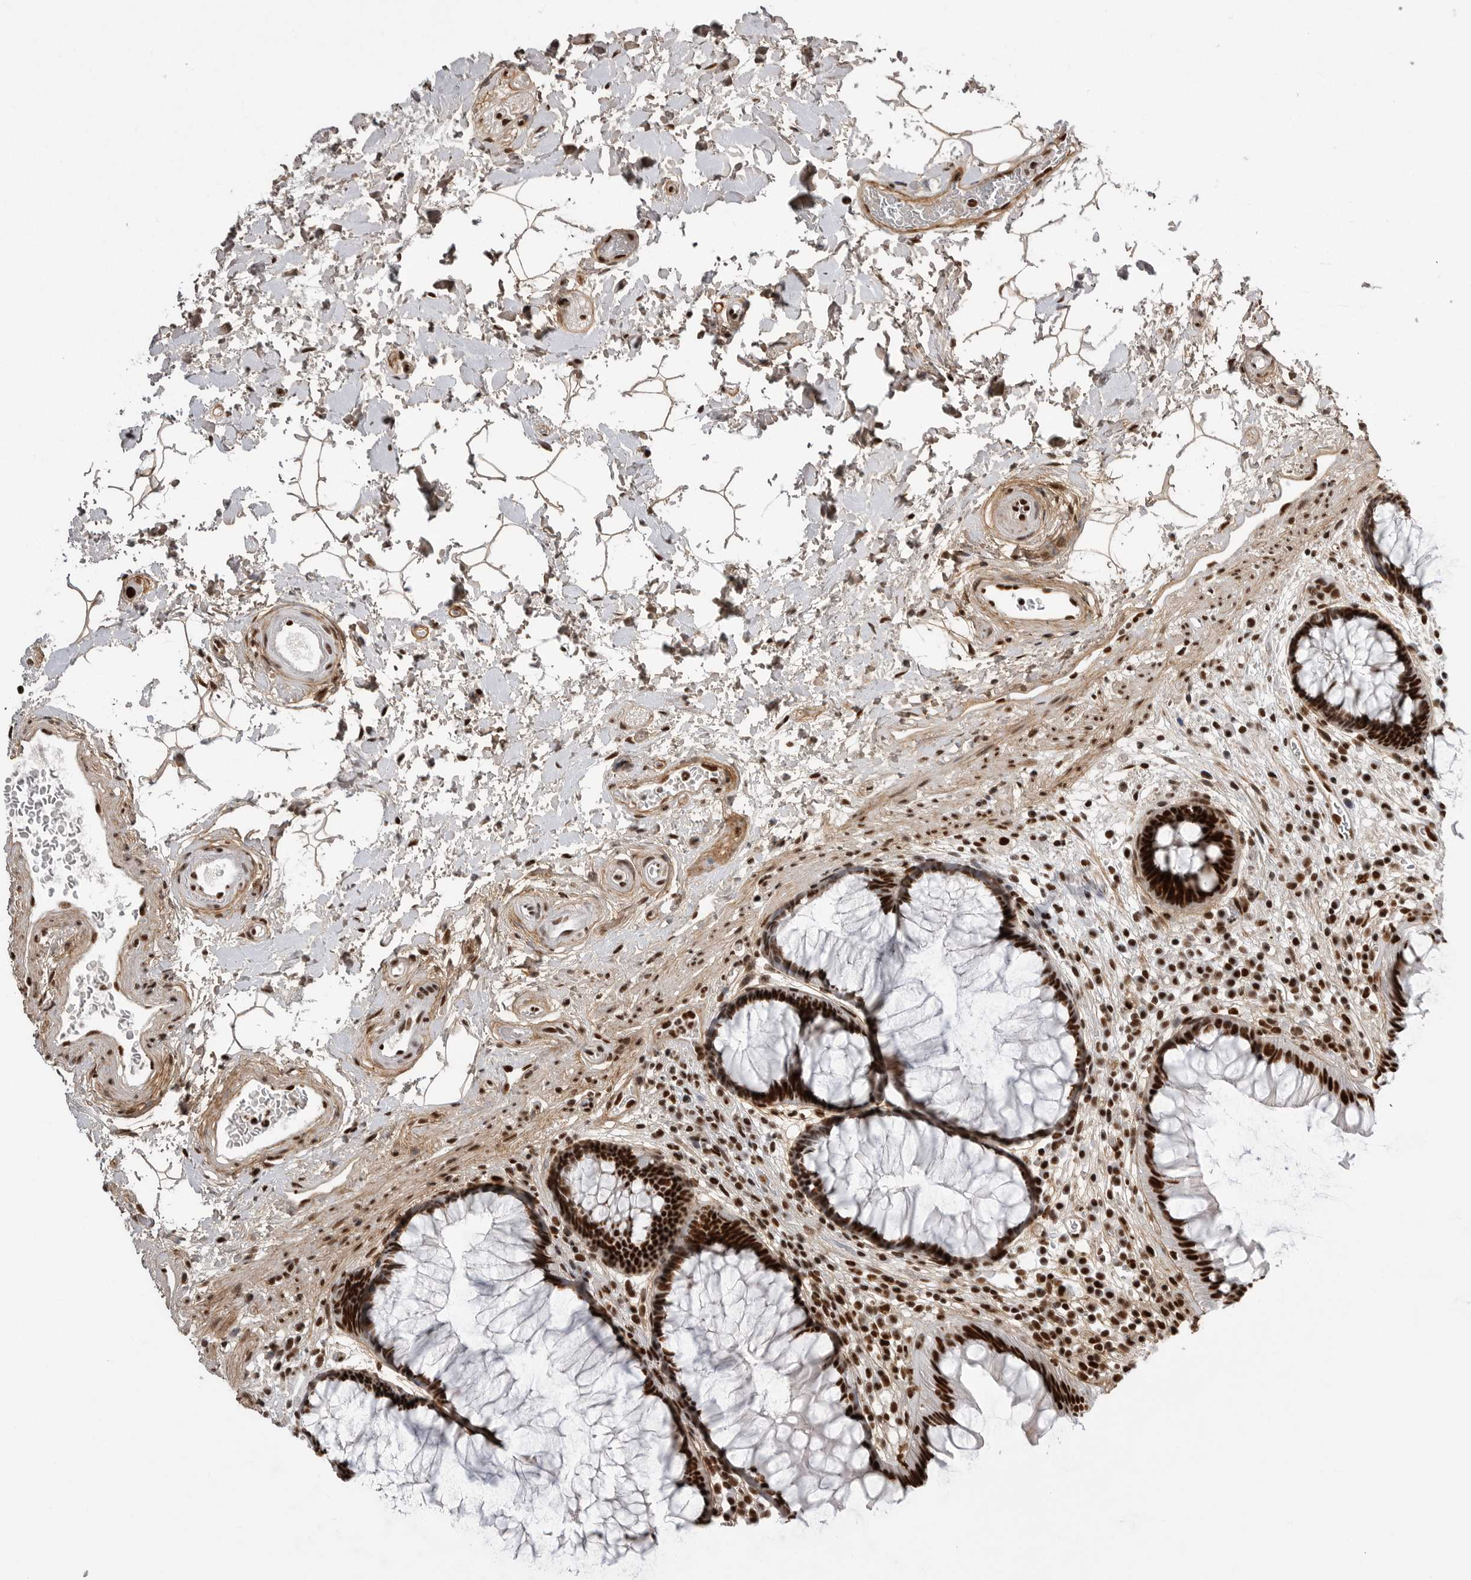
{"staining": {"intensity": "strong", "quantity": ">75%", "location": "nuclear"}, "tissue": "rectum", "cell_type": "Glandular cells", "image_type": "normal", "snomed": [{"axis": "morphology", "description": "Normal tissue, NOS"}, {"axis": "topography", "description": "Rectum"}], "caption": "Brown immunohistochemical staining in unremarkable rectum reveals strong nuclear expression in about >75% of glandular cells.", "gene": "PPP1R8", "patient": {"sex": "male", "age": 51}}